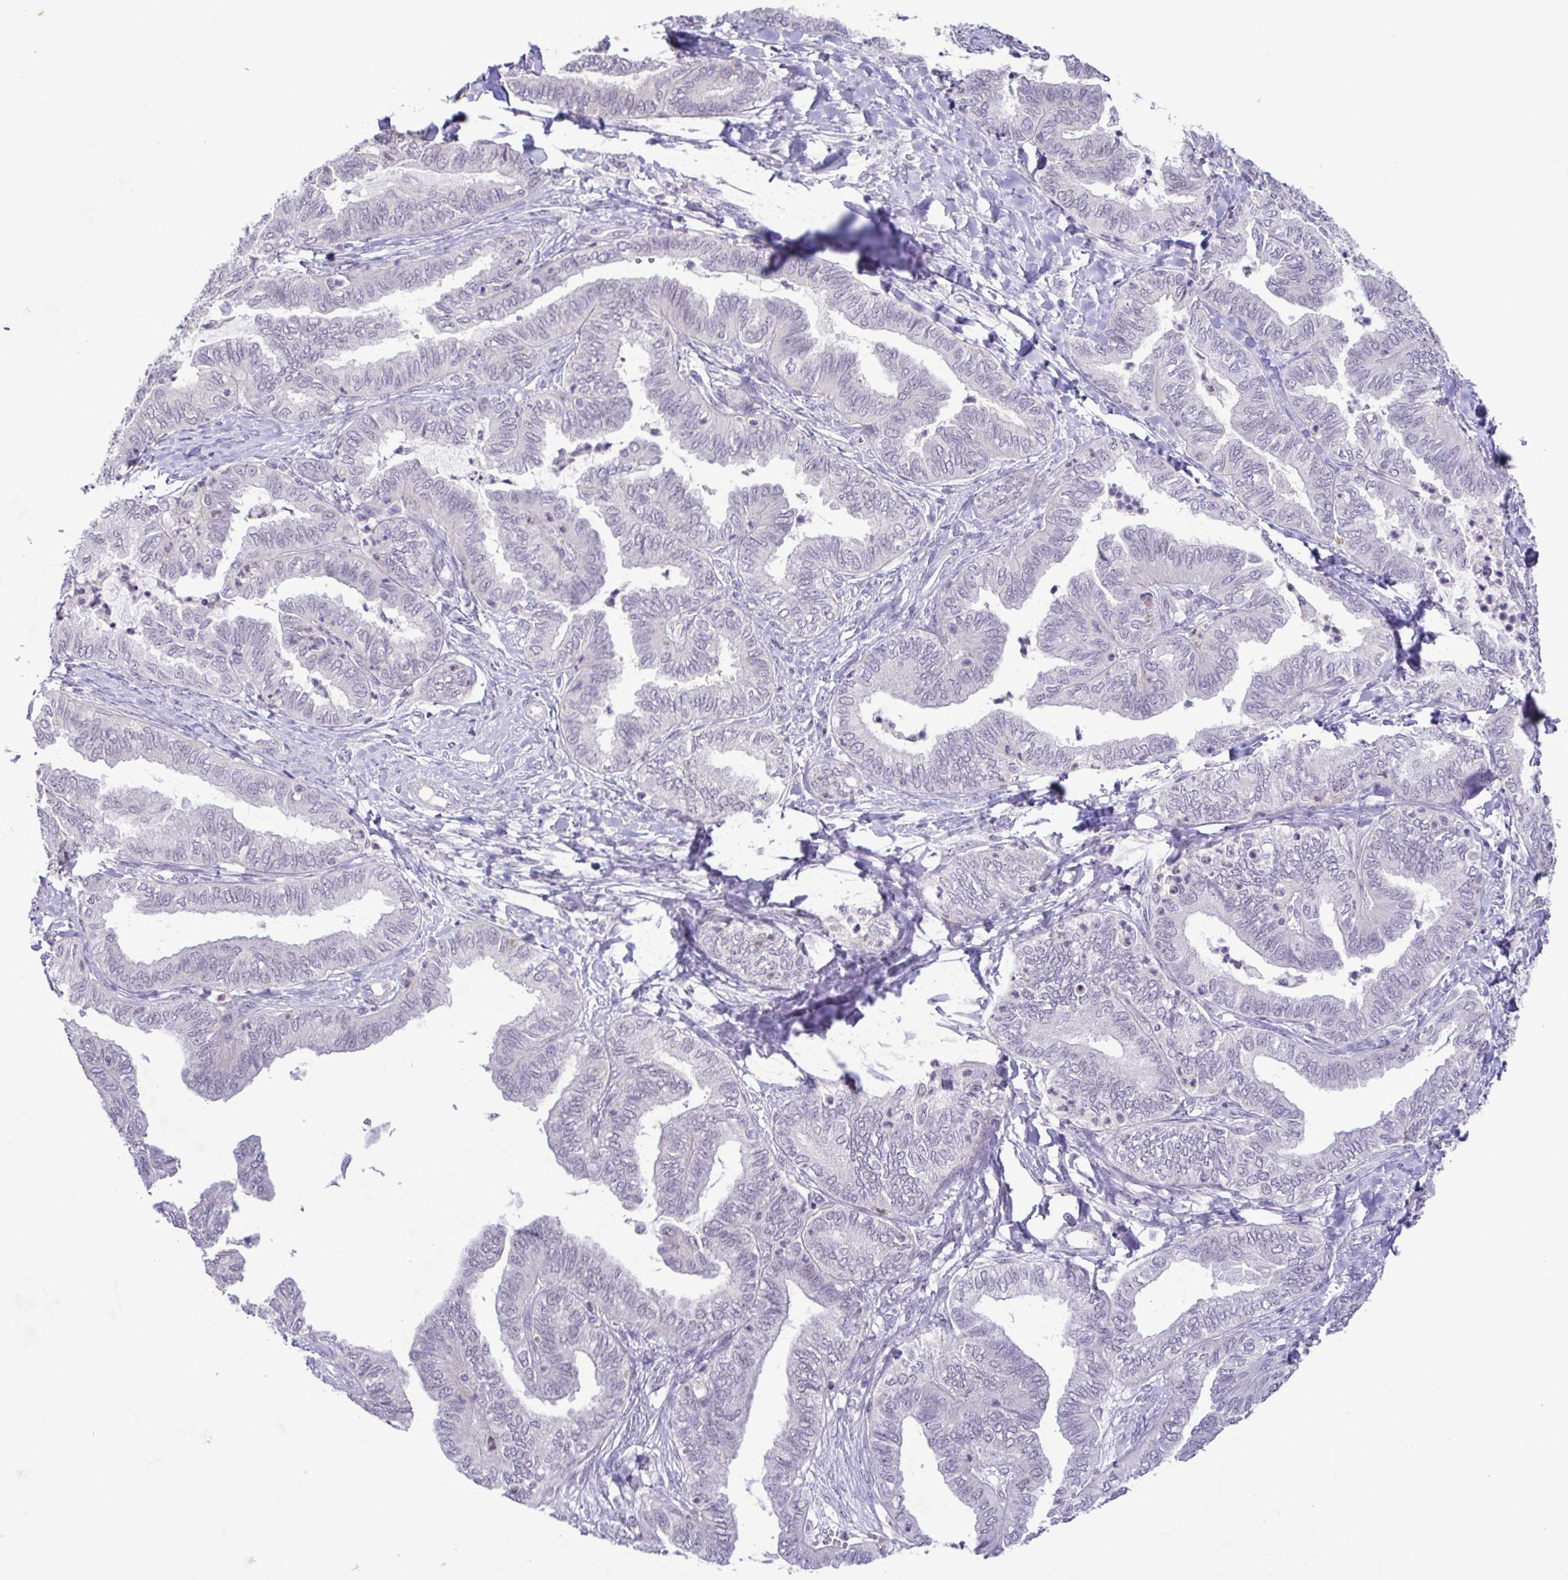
{"staining": {"intensity": "negative", "quantity": "none", "location": "none"}, "tissue": "ovarian cancer", "cell_type": "Tumor cells", "image_type": "cancer", "snomed": [{"axis": "morphology", "description": "Carcinoma, endometroid"}, {"axis": "topography", "description": "Ovary"}], "caption": "This micrograph is of ovarian cancer (endometroid carcinoma) stained with immunohistochemistry (IHC) to label a protein in brown with the nuclei are counter-stained blue. There is no positivity in tumor cells. The staining is performed using DAB brown chromogen with nuclei counter-stained in using hematoxylin.", "gene": "IL1RN", "patient": {"sex": "female", "age": 70}}